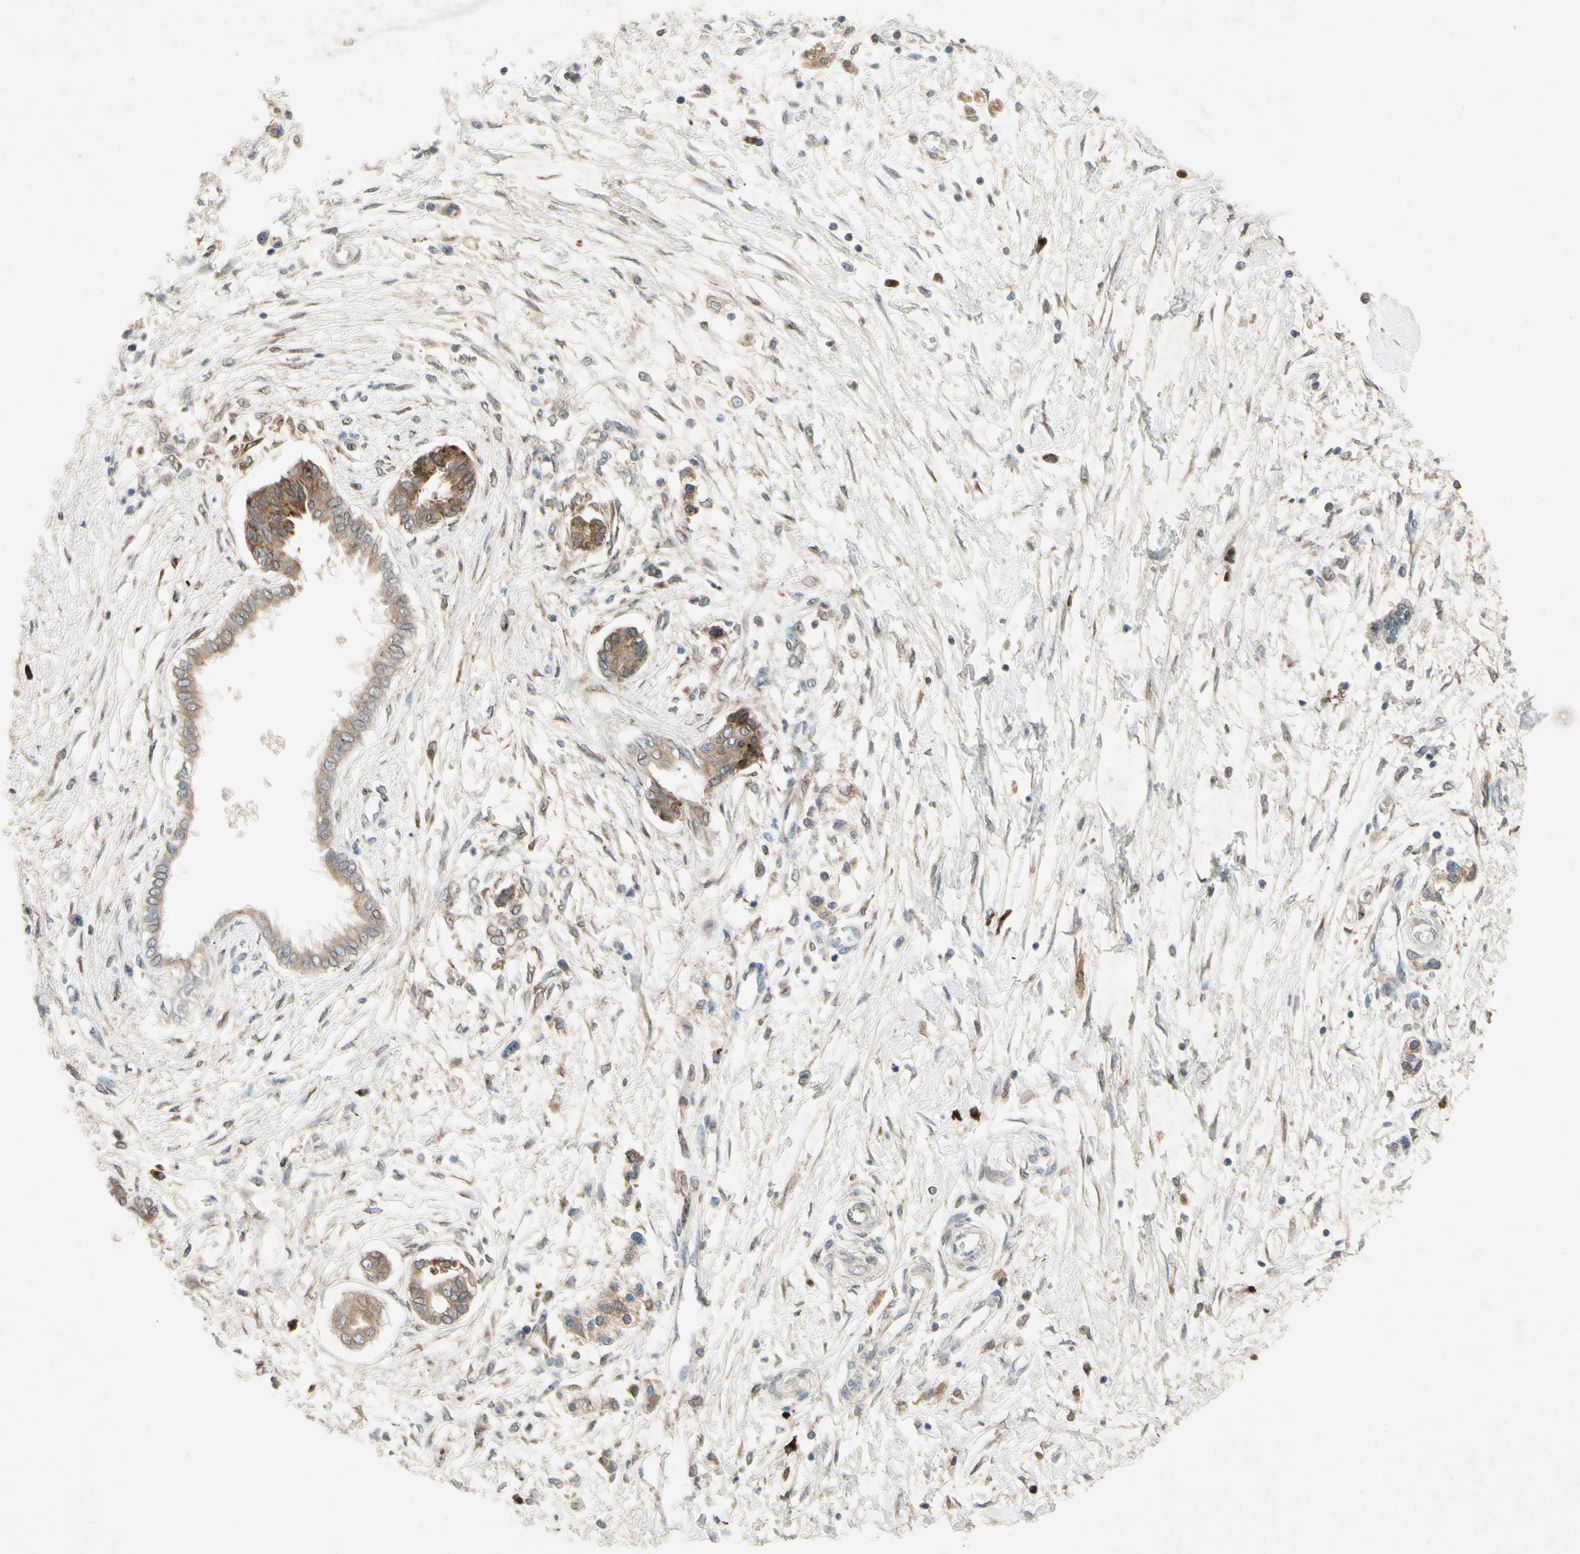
{"staining": {"intensity": "moderate", "quantity": ">75%", "location": "cytoplasmic/membranous,nuclear"}, "tissue": "pancreatic cancer", "cell_type": "Tumor cells", "image_type": "cancer", "snomed": [{"axis": "morphology", "description": "Adenocarcinoma, NOS"}, {"axis": "topography", "description": "Pancreas"}], "caption": "IHC (DAB (3,3'-diaminobenzidine)) staining of human adenocarcinoma (pancreatic) demonstrates moderate cytoplasmic/membranous and nuclear protein staining in approximately >75% of tumor cells.", "gene": "PTPRU", "patient": {"sex": "male", "age": 56}}